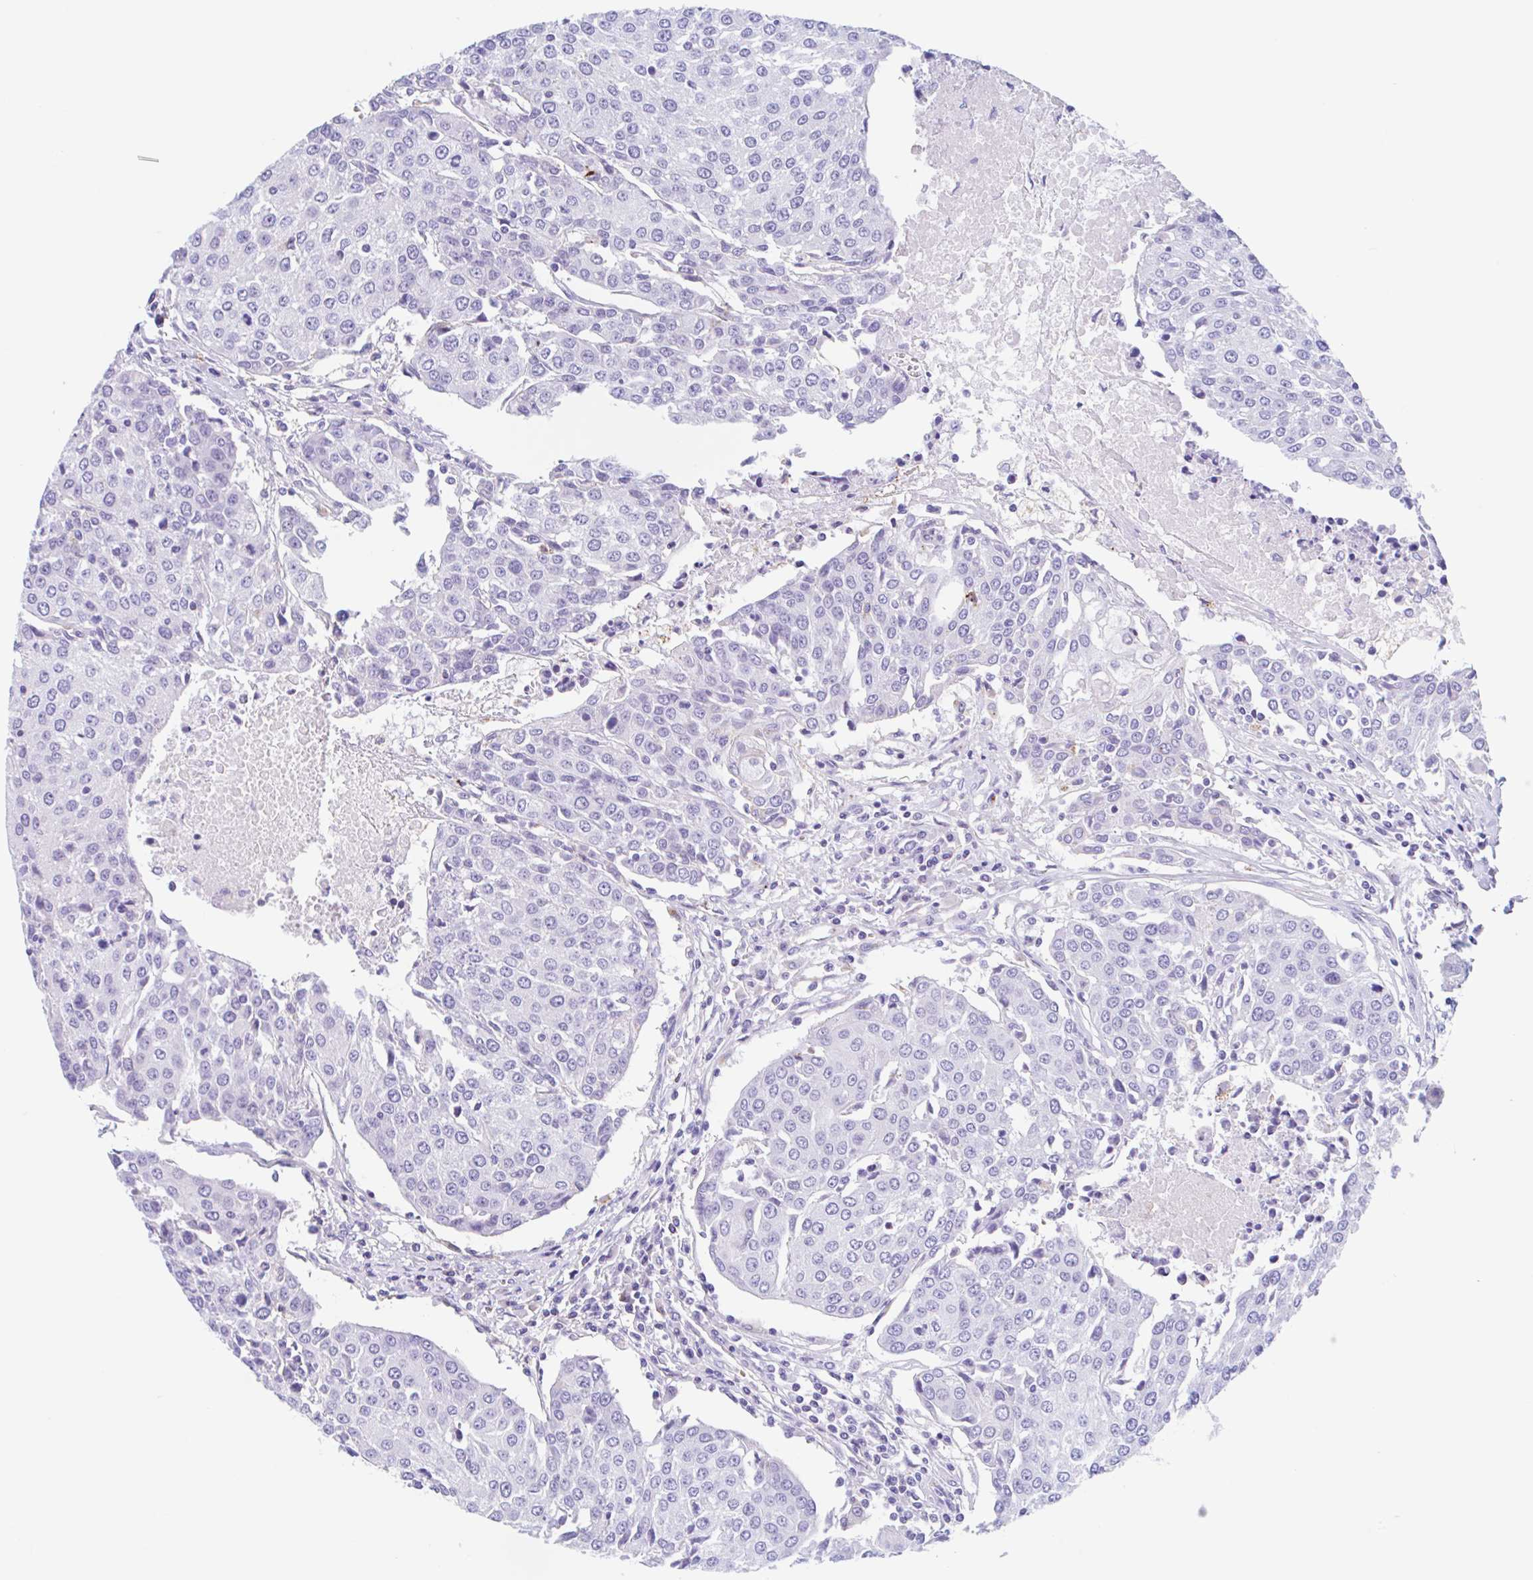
{"staining": {"intensity": "negative", "quantity": "none", "location": "none"}, "tissue": "urothelial cancer", "cell_type": "Tumor cells", "image_type": "cancer", "snomed": [{"axis": "morphology", "description": "Urothelial carcinoma, High grade"}, {"axis": "topography", "description": "Urinary bladder"}], "caption": "IHC micrograph of neoplastic tissue: human urothelial cancer stained with DAB (3,3'-diaminobenzidine) exhibits no significant protein expression in tumor cells.", "gene": "ANKRD9", "patient": {"sex": "female", "age": 85}}